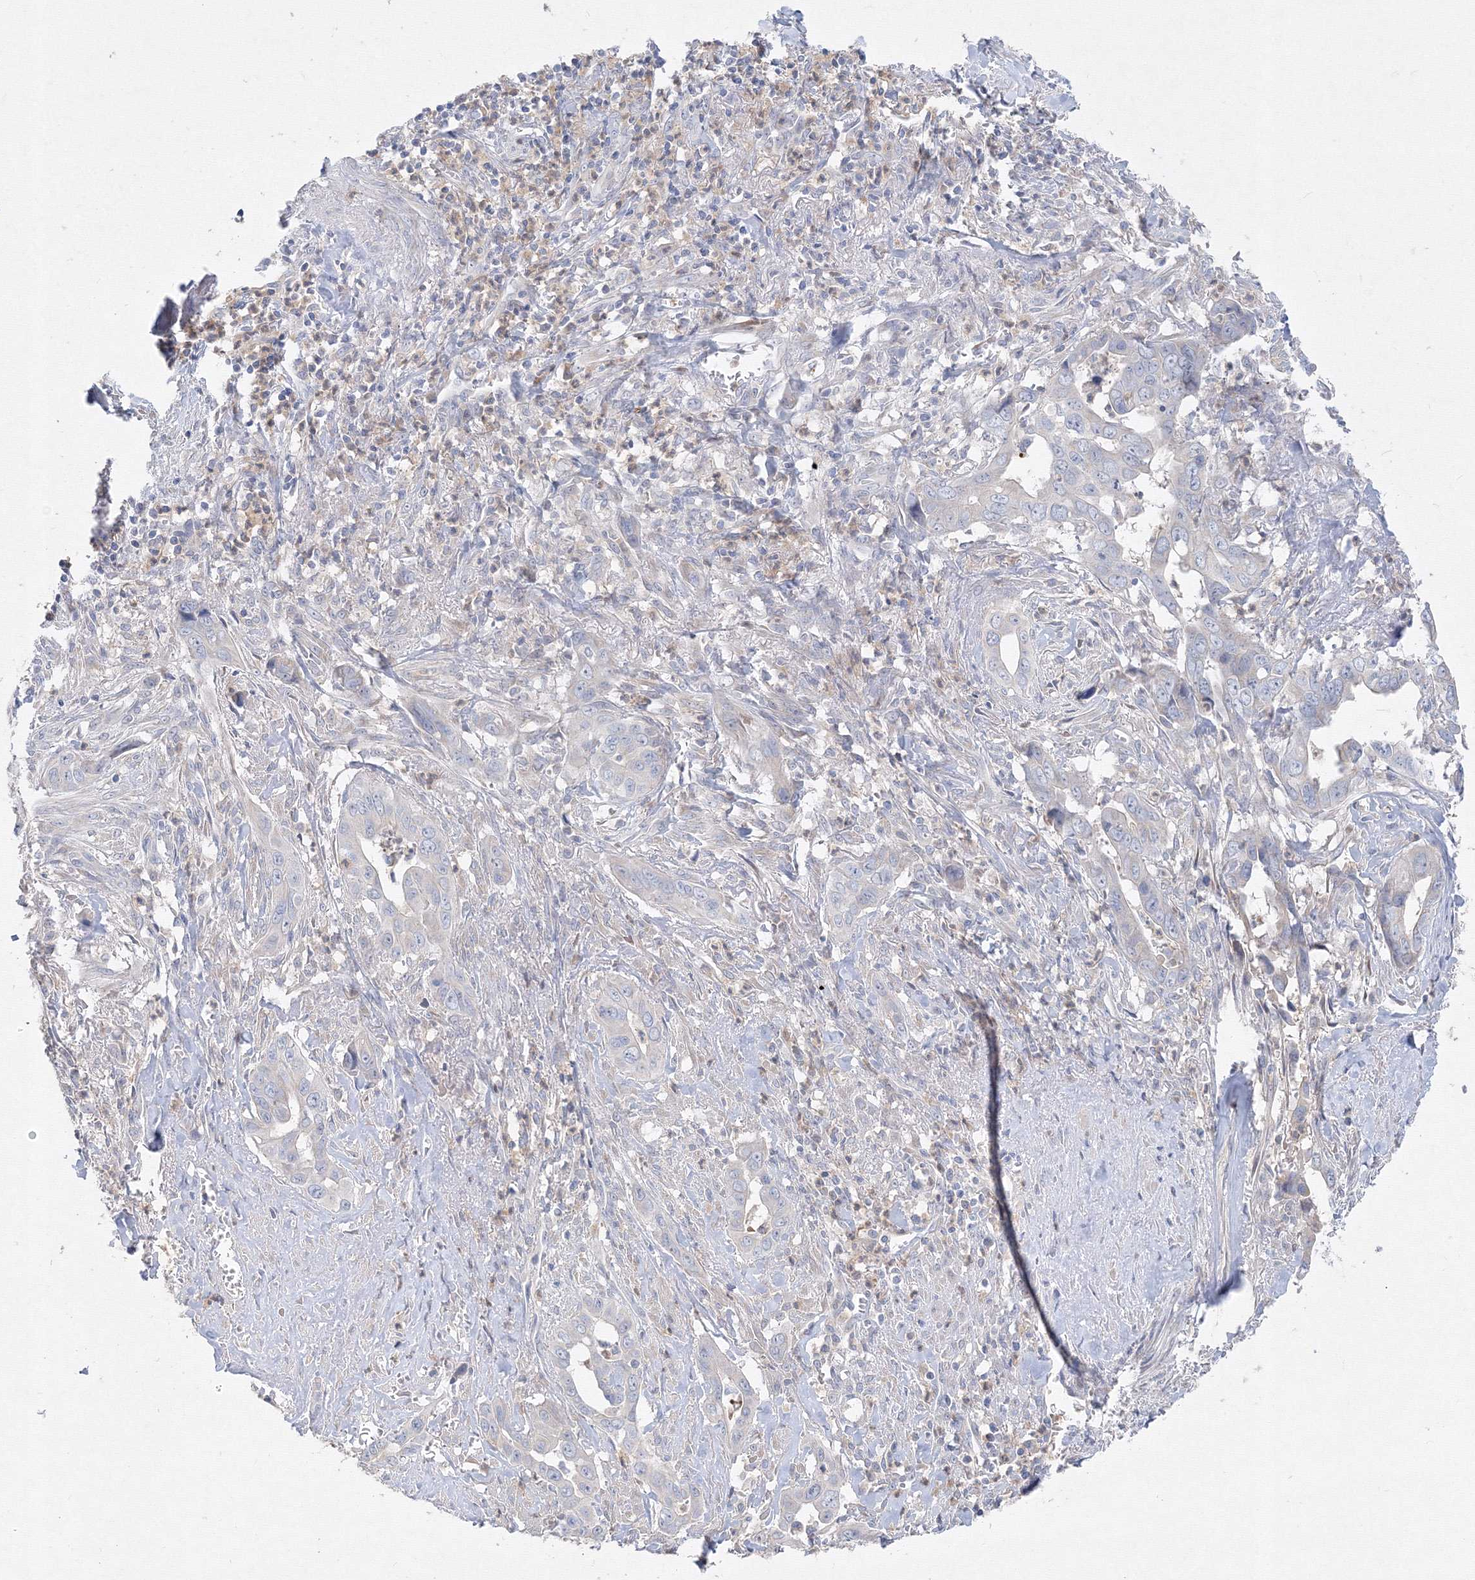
{"staining": {"intensity": "negative", "quantity": "none", "location": "none"}, "tissue": "liver cancer", "cell_type": "Tumor cells", "image_type": "cancer", "snomed": [{"axis": "morphology", "description": "Cholangiocarcinoma"}, {"axis": "topography", "description": "Liver"}], "caption": "IHC of human cholangiocarcinoma (liver) demonstrates no expression in tumor cells.", "gene": "FBXL8", "patient": {"sex": "female", "age": 79}}